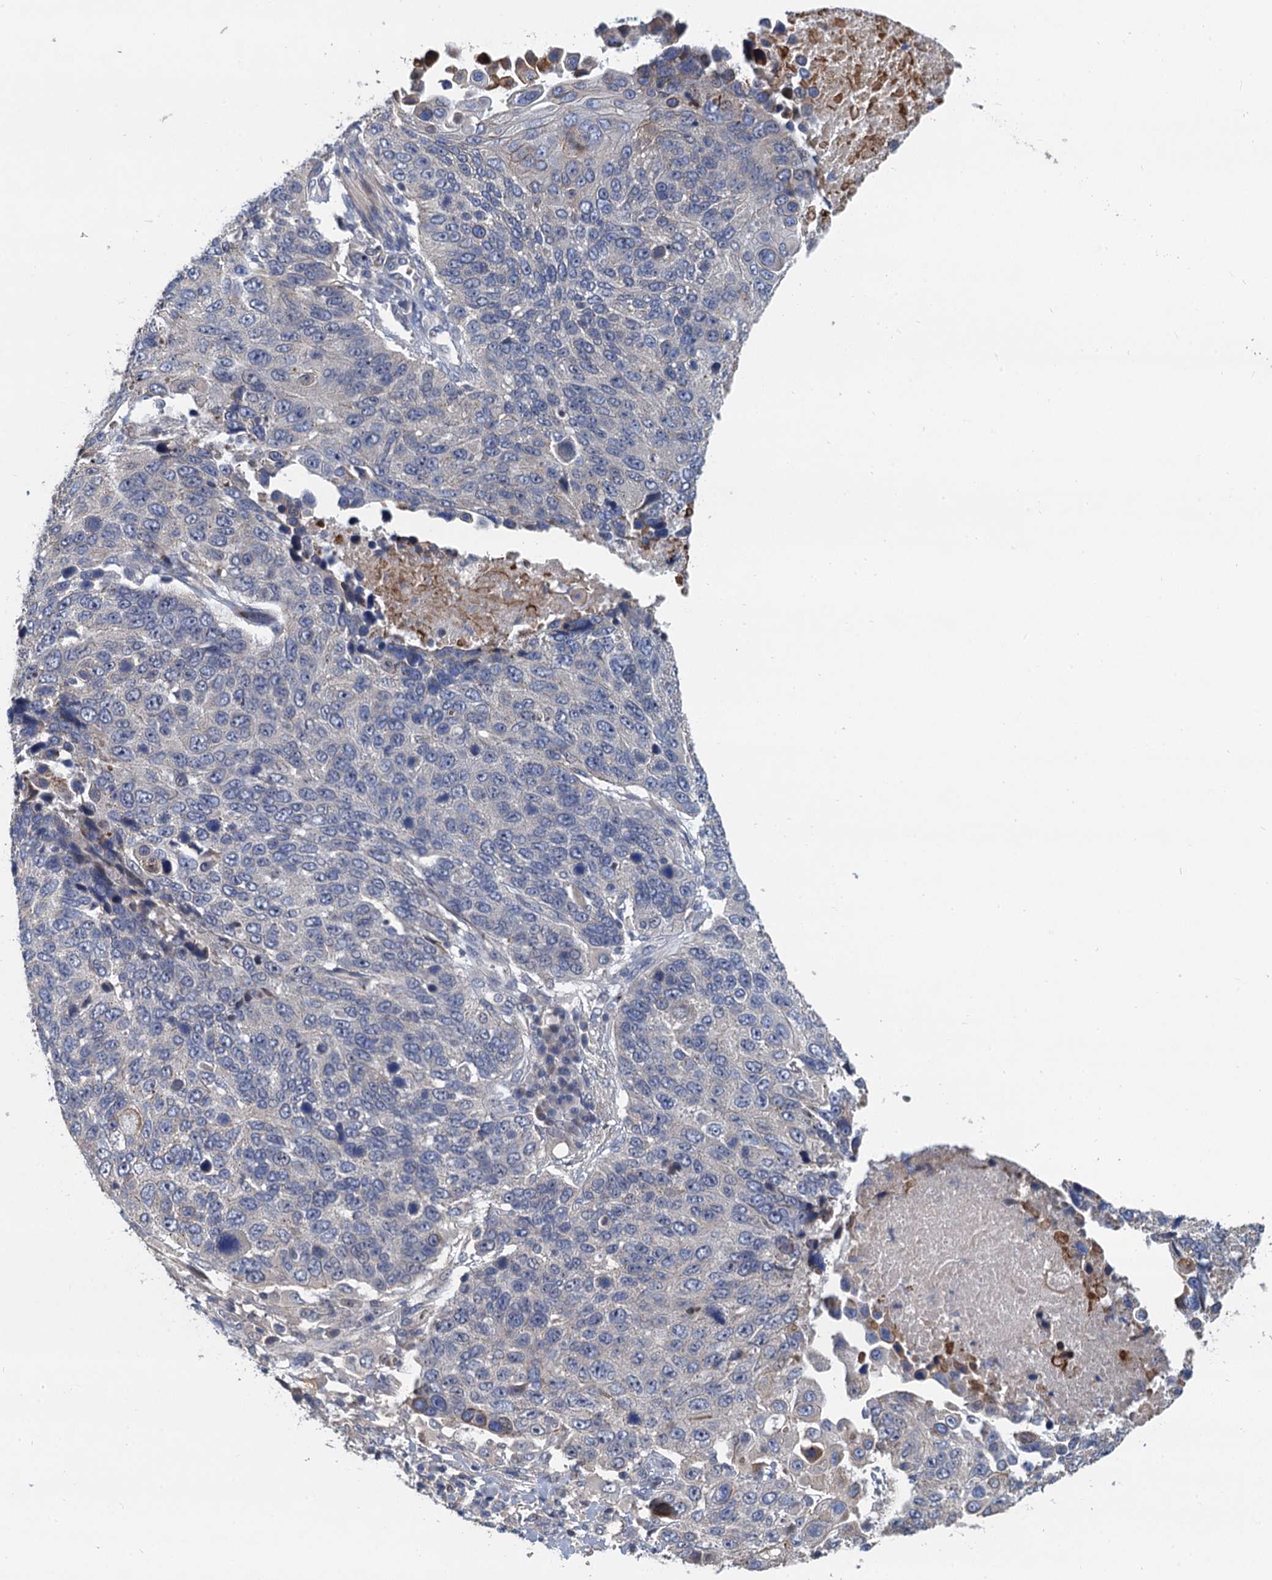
{"staining": {"intensity": "negative", "quantity": "none", "location": "none"}, "tissue": "lung cancer", "cell_type": "Tumor cells", "image_type": "cancer", "snomed": [{"axis": "morphology", "description": "Normal tissue, NOS"}, {"axis": "morphology", "description": "Squamous cell carcinoma, NOS"}, {"axis": "topography", "description": "Lymph node"}, {"axis": "topography", "description": "Lung"}], "caption": "The image shows no significant positivity in tumor cells of lung cancer (squamous cell carcinoma).", "gene": "TRAF7", "patient": {"sex": "male", "age": 66}}